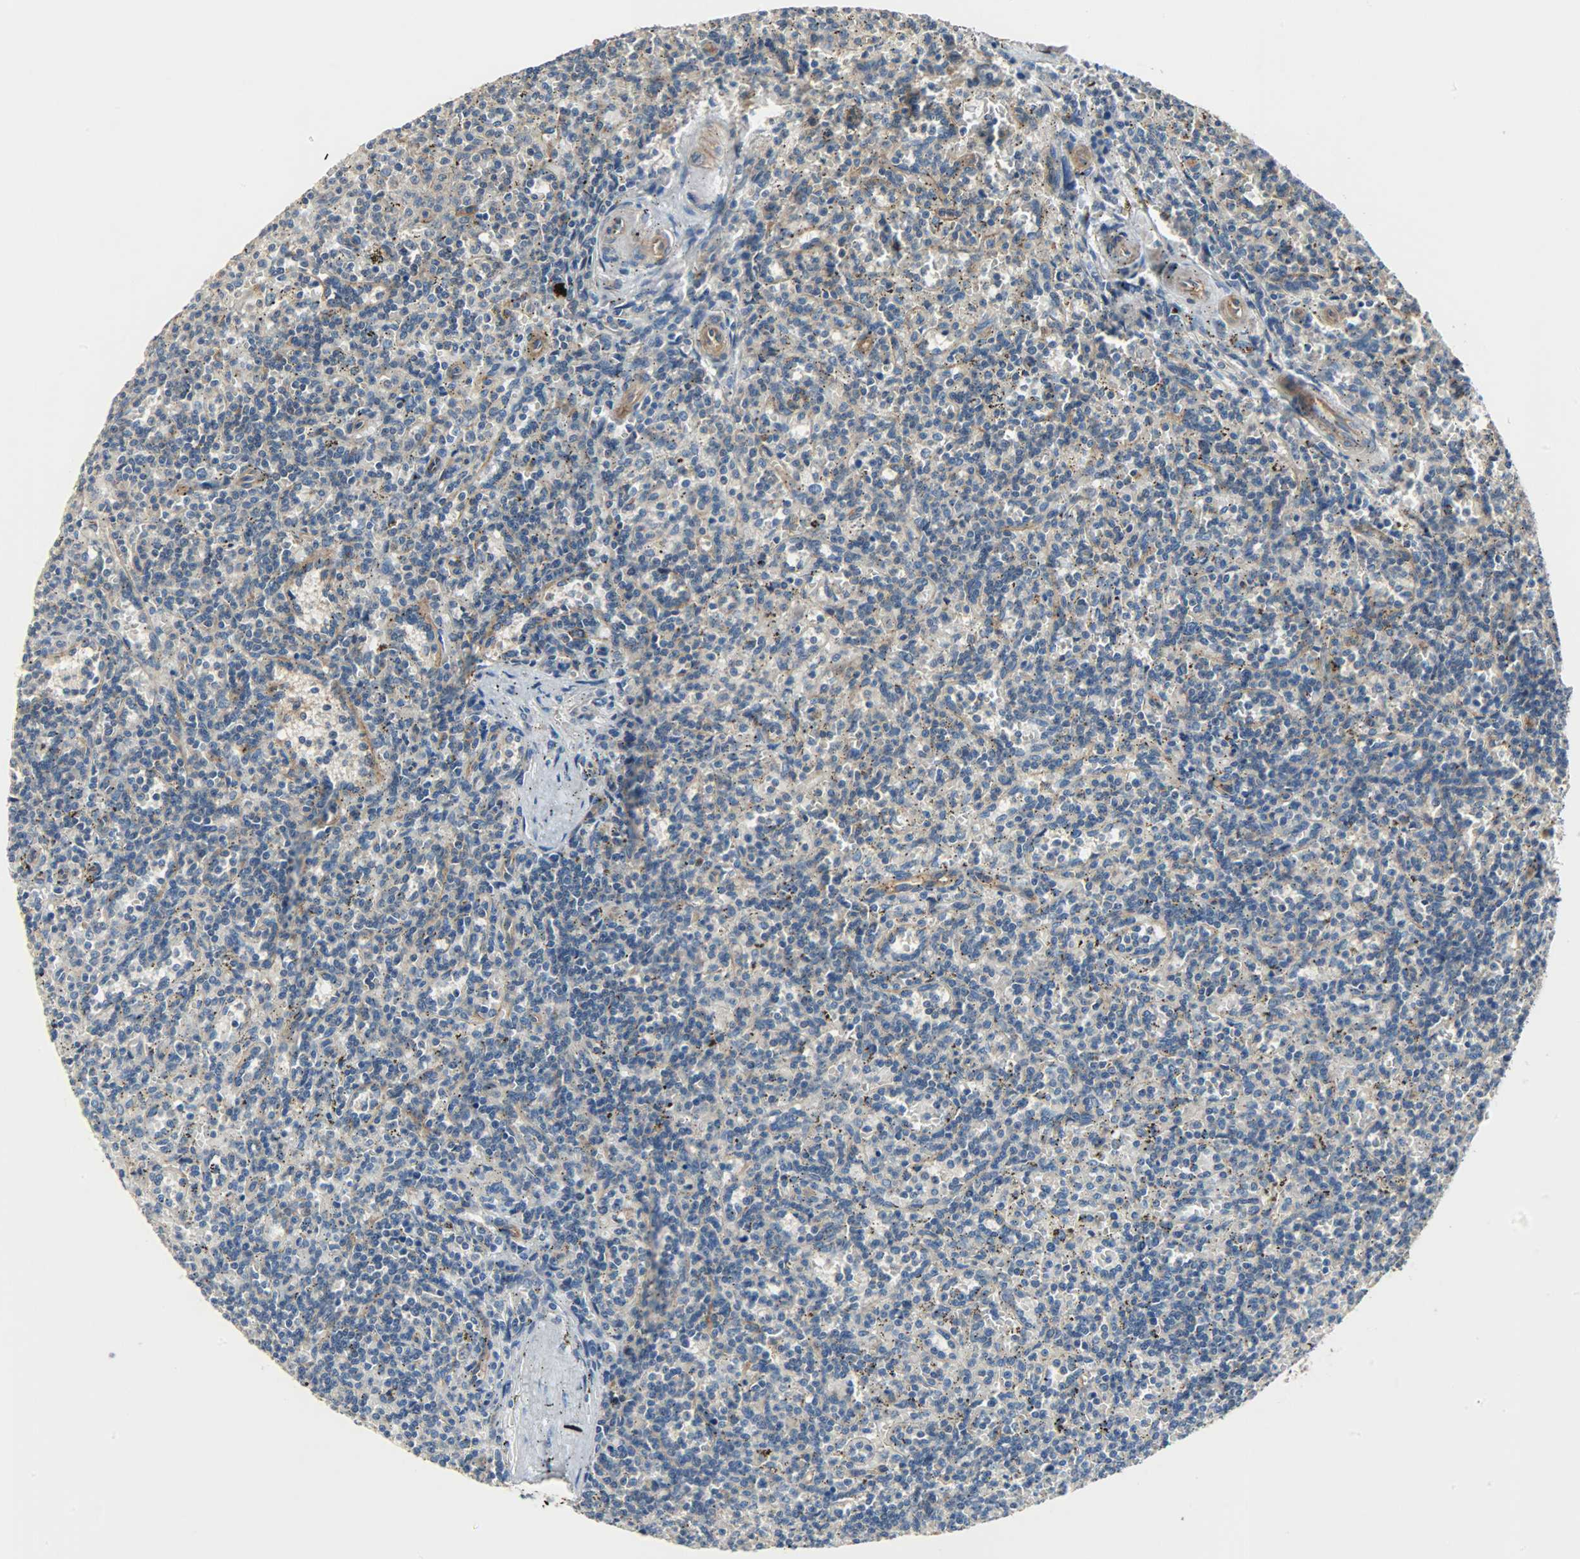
{"staining": {"intensity": "weak", "quantity": "25%-75%", "location": "cytoplasmic/membranous"}, "tissue": "lymphoma", "cell_type": "Tumor cells", "image_type": "cancer", "snomed": [{"axis": "morphology", "description": "Malignant lymphoma, non-Hodgkin's type, Low grade"}, {"axis": "topography", "description": "Spleen"}], "caption": "Protein expression analysis of malignant lymphoma, non-Hodgkin's type (low-grade) demonstrates weak cytoplasmic/membranous staining in approximately 25%-75% of tumor cells.", "gene": "KIAA1217", "patient": {"sex": "male", "age": 73}}